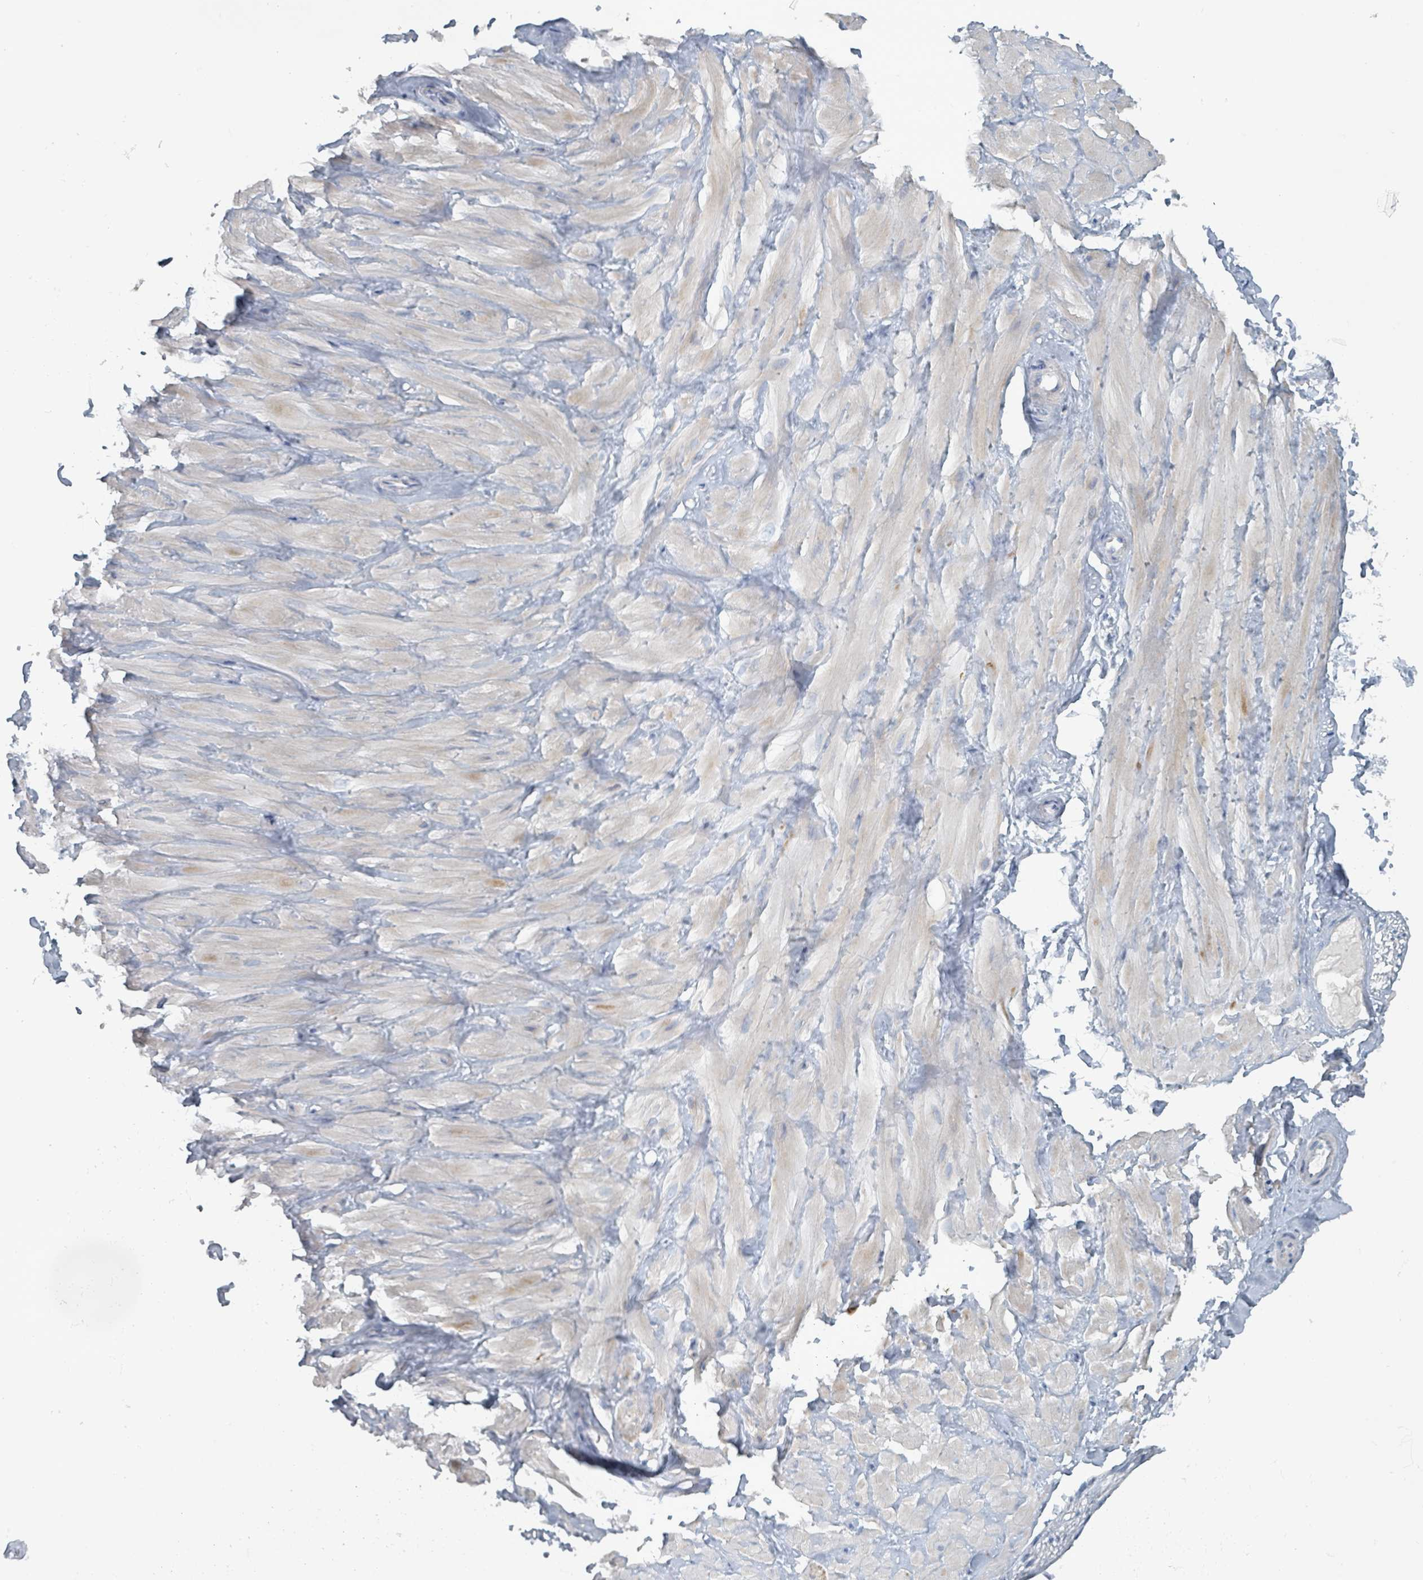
{"staining": {"intensity": "negative", "quantity": "none", "location": "none"}, "tissue": "adipose tissue", "cell_type": "Adipocytes", "image_type": "normal", "snomed": [{"axis": "morphology", "description": "Normal tissue, NOS"}, {"axis": "topography", "description": "Adipose tissue"}, {"axis": "topography", "description": "Vascular tissue"}, {"axis": "topography", "description": "Peripheral nerve tissue"}], "caption": "Histopathology image shows no significant protein positivity in adipocytes of unremarkable adipose tissue.", "gene": "HEATR5A", "patient": {"sex": "male", "age": 25}}